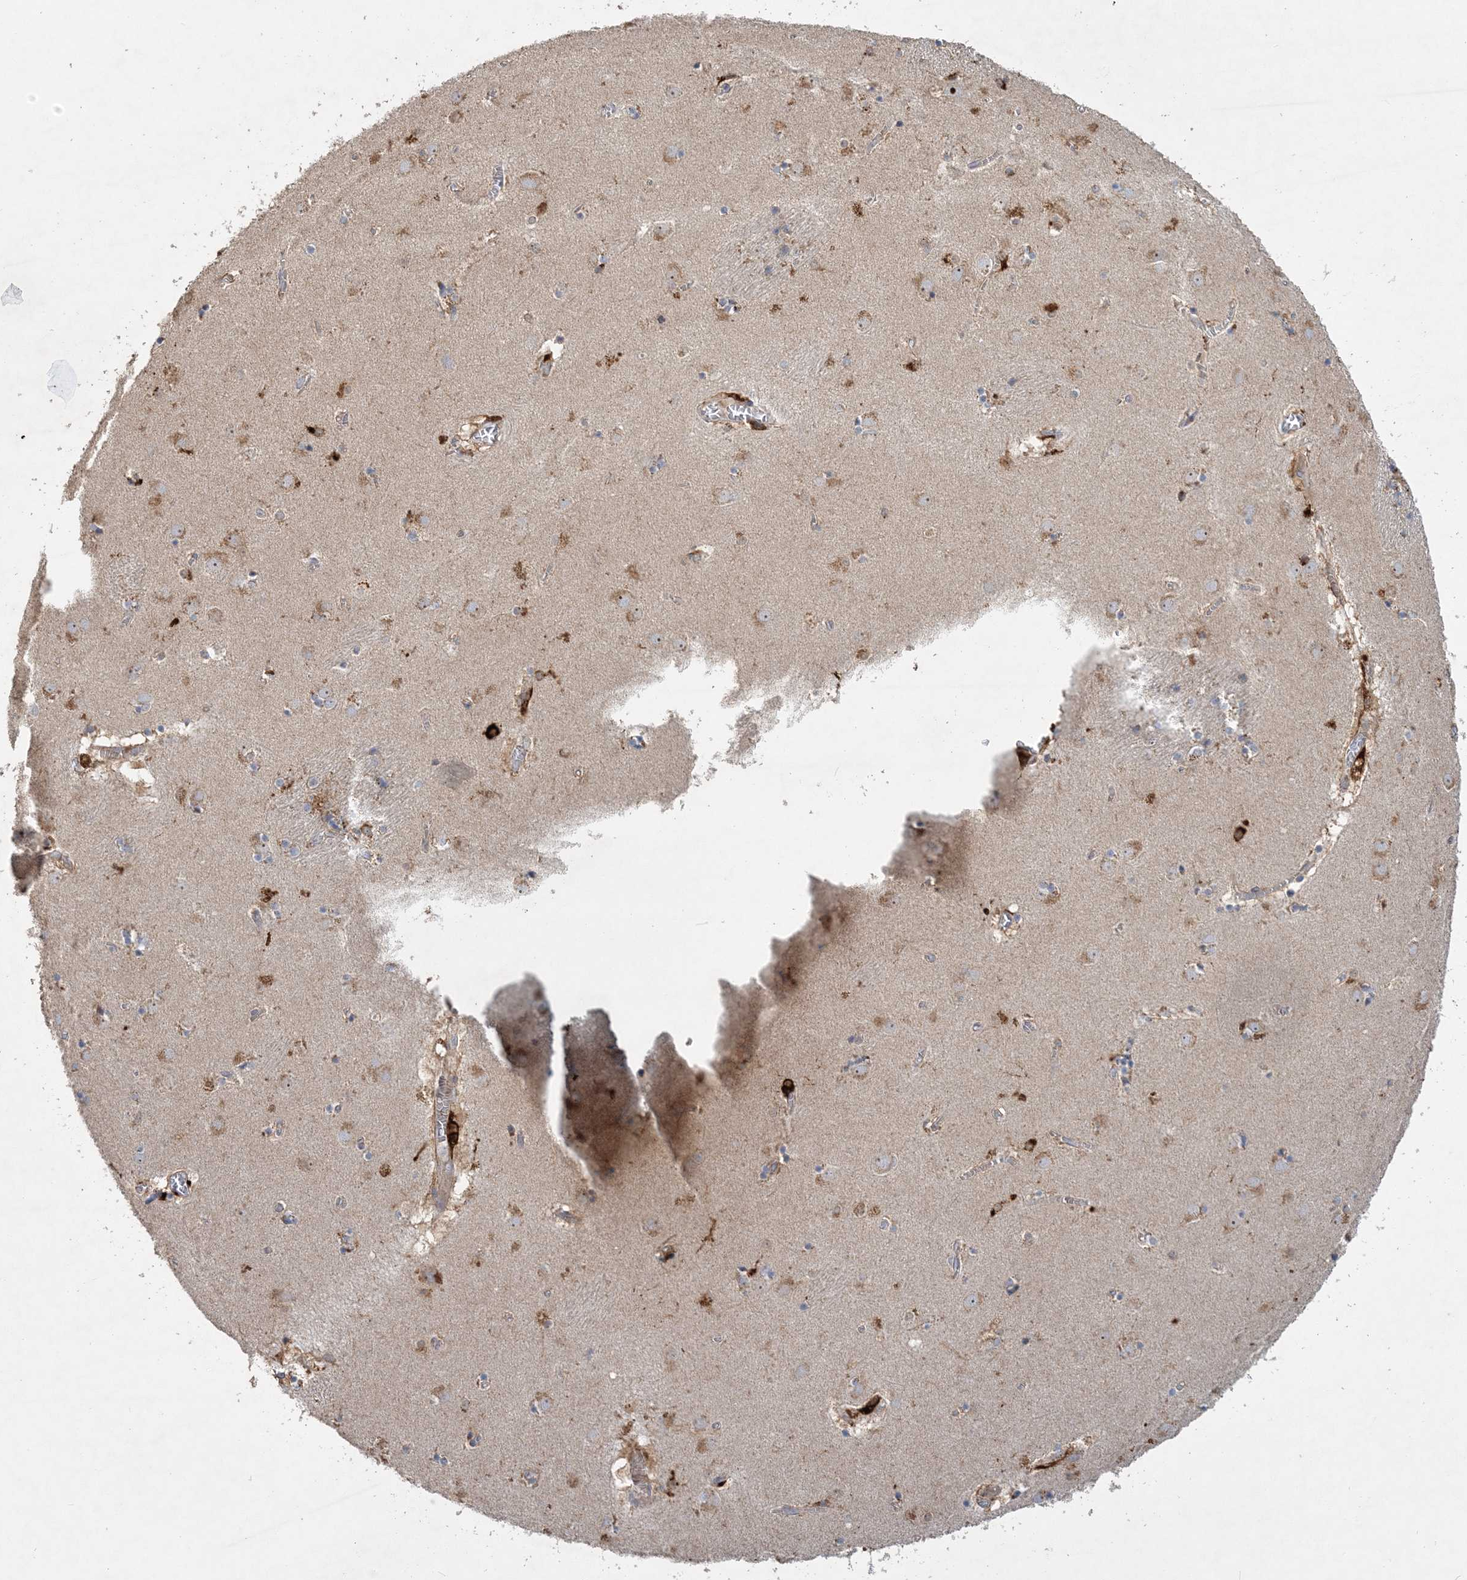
{"staining": {"intensity": "weak", "quantity": "<25%", "location": "cytoplasmic/membranous"}, "tissue": "caudate", "cell_type": "Glial cells", "image_type": "normal", "snomed": [{"axis": "morphology", "description": "Normal tissue, NOS"}, {"axis": "topography", "description": "Lateral ventricle wall"}], "caption": "Caudate stained for a protein using IHC demonstrates no staining glial cells.", "gene": "FEZ2", "patient": {"sex": "male", "age": 70}}